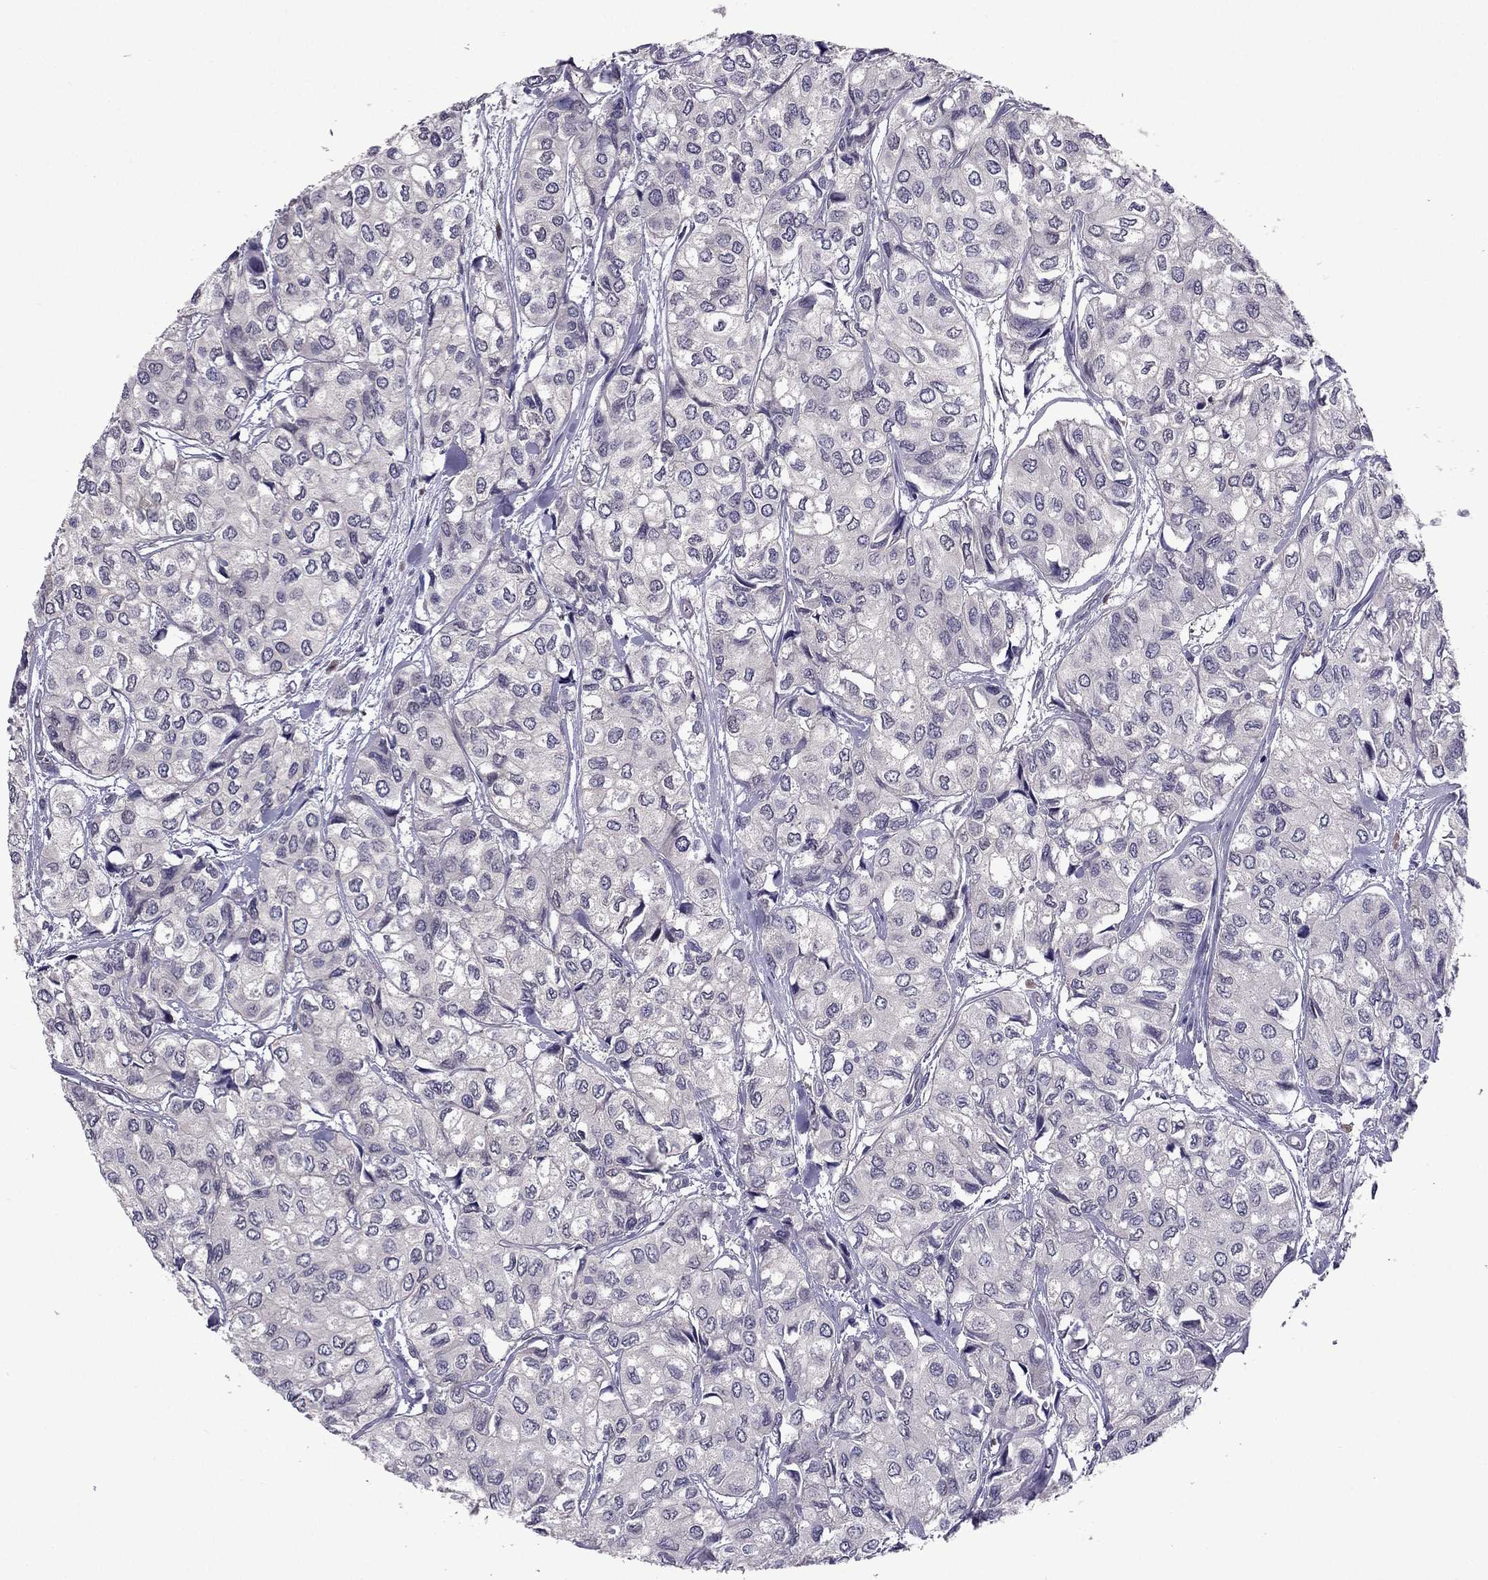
{"staining": {"intensity": "negative", "quantity": "none", "location": "none"}, "tissue": "urothelial cancer", "cell_type": "Tumor cells", "image_type": "cancer", "snomed": [{"axis": "morphology", "description": "Urothelial carcinoma, High grade"}, {"axis": "topography", "description": "Urinary bladder"}], "caption": "Immunohistochemical staining of human urothelial cancer demonstrates no significant staining in tumor cells.", "gene": "CDK5", "patient": {"sex": "male", "age": 73}}